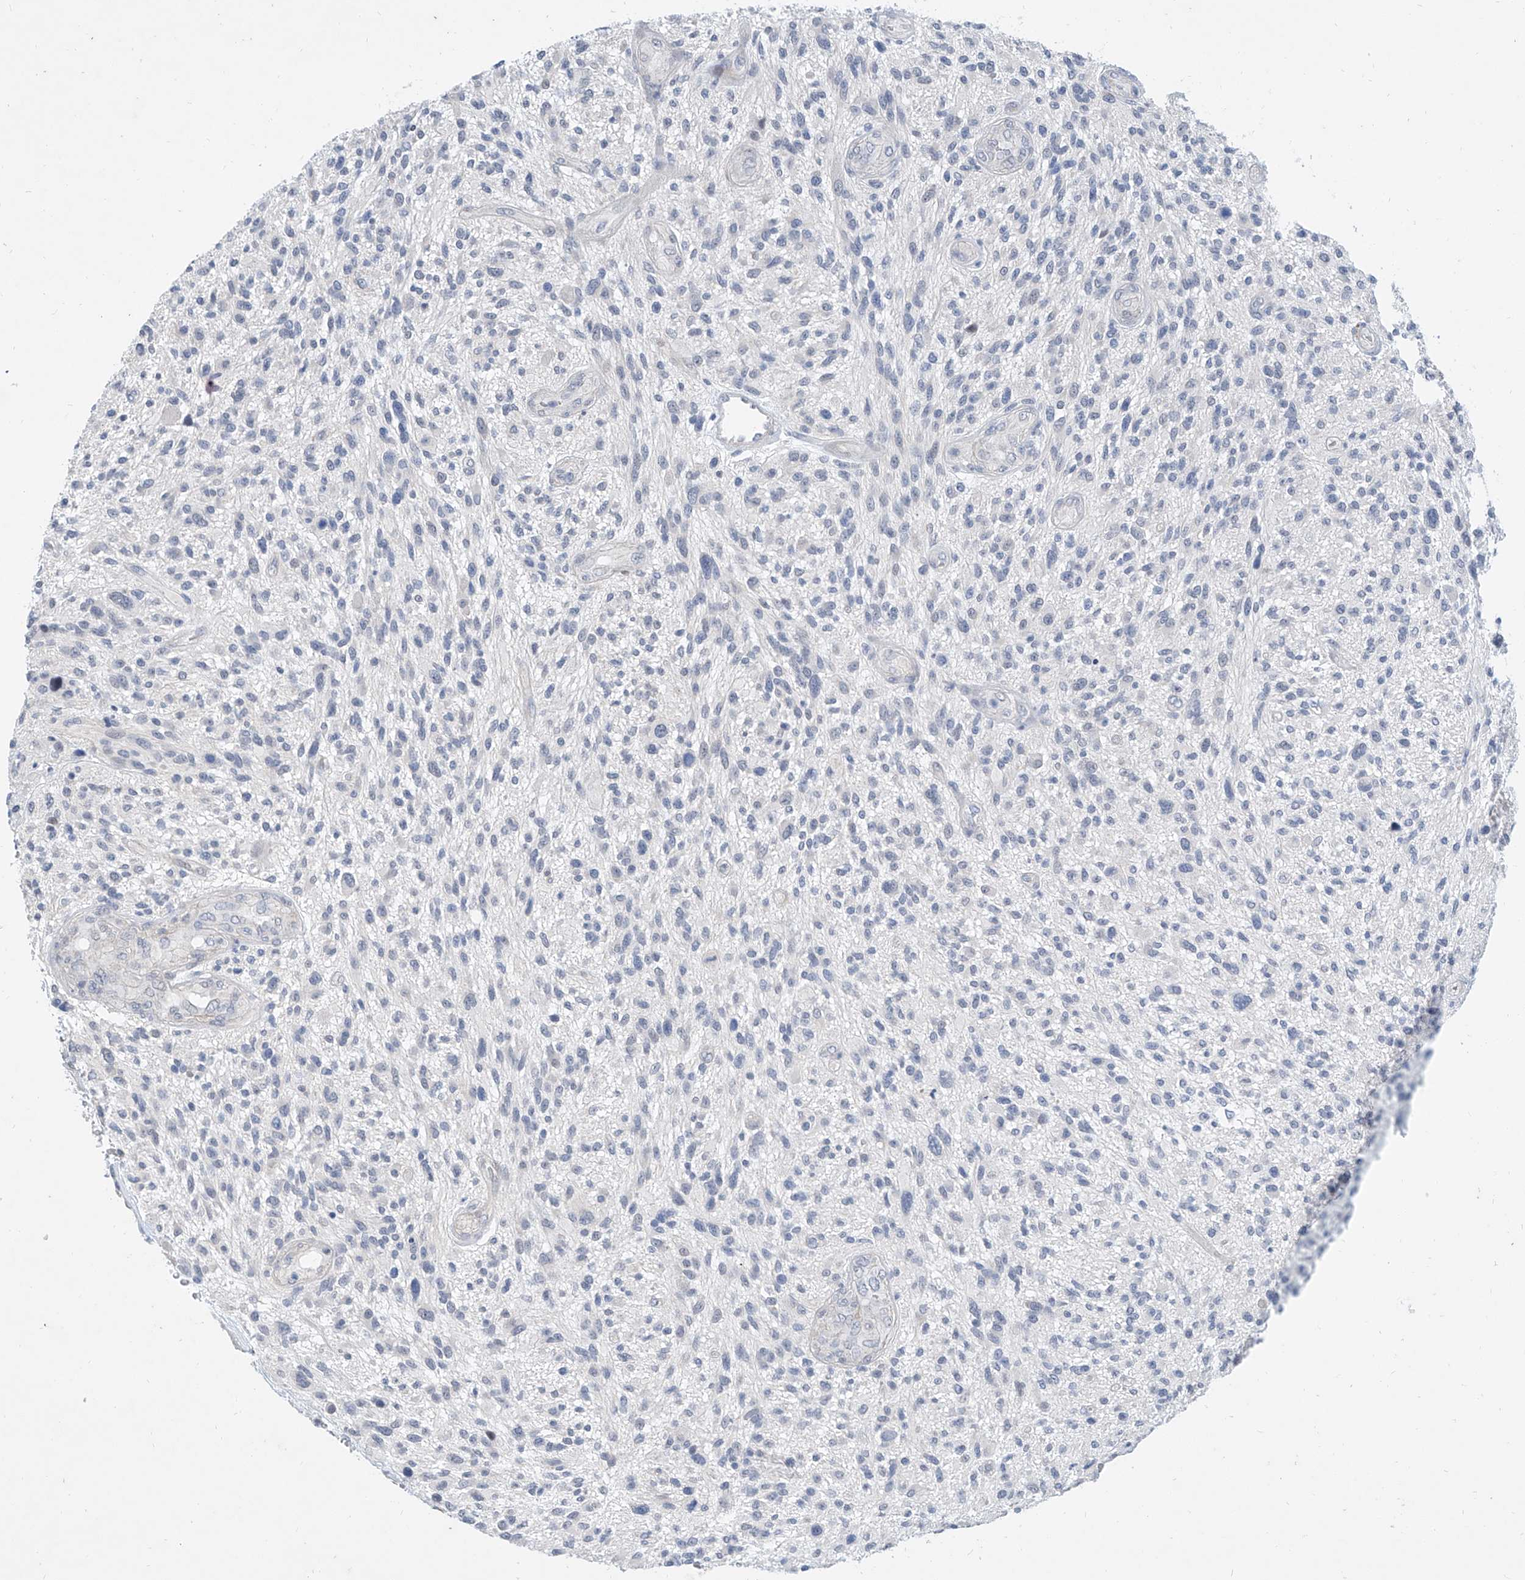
{"staining": {"intensity": "negative", "quantity": "none", "location": "none"}, "tissue": "glioma", "cell_type": "Tumor cells", "image_type": "cancer", "snomed": [{"axis": "morphology", "description": "Glioma, malignant, High grade"}, {"axis": "topography", "description": "Brain"}], "caption": "The IHC micrograph has no significant staining in tumor cells of glioma tissue.", "gene": "BPTF", "patient": {"sex": "male", "age": 47}}